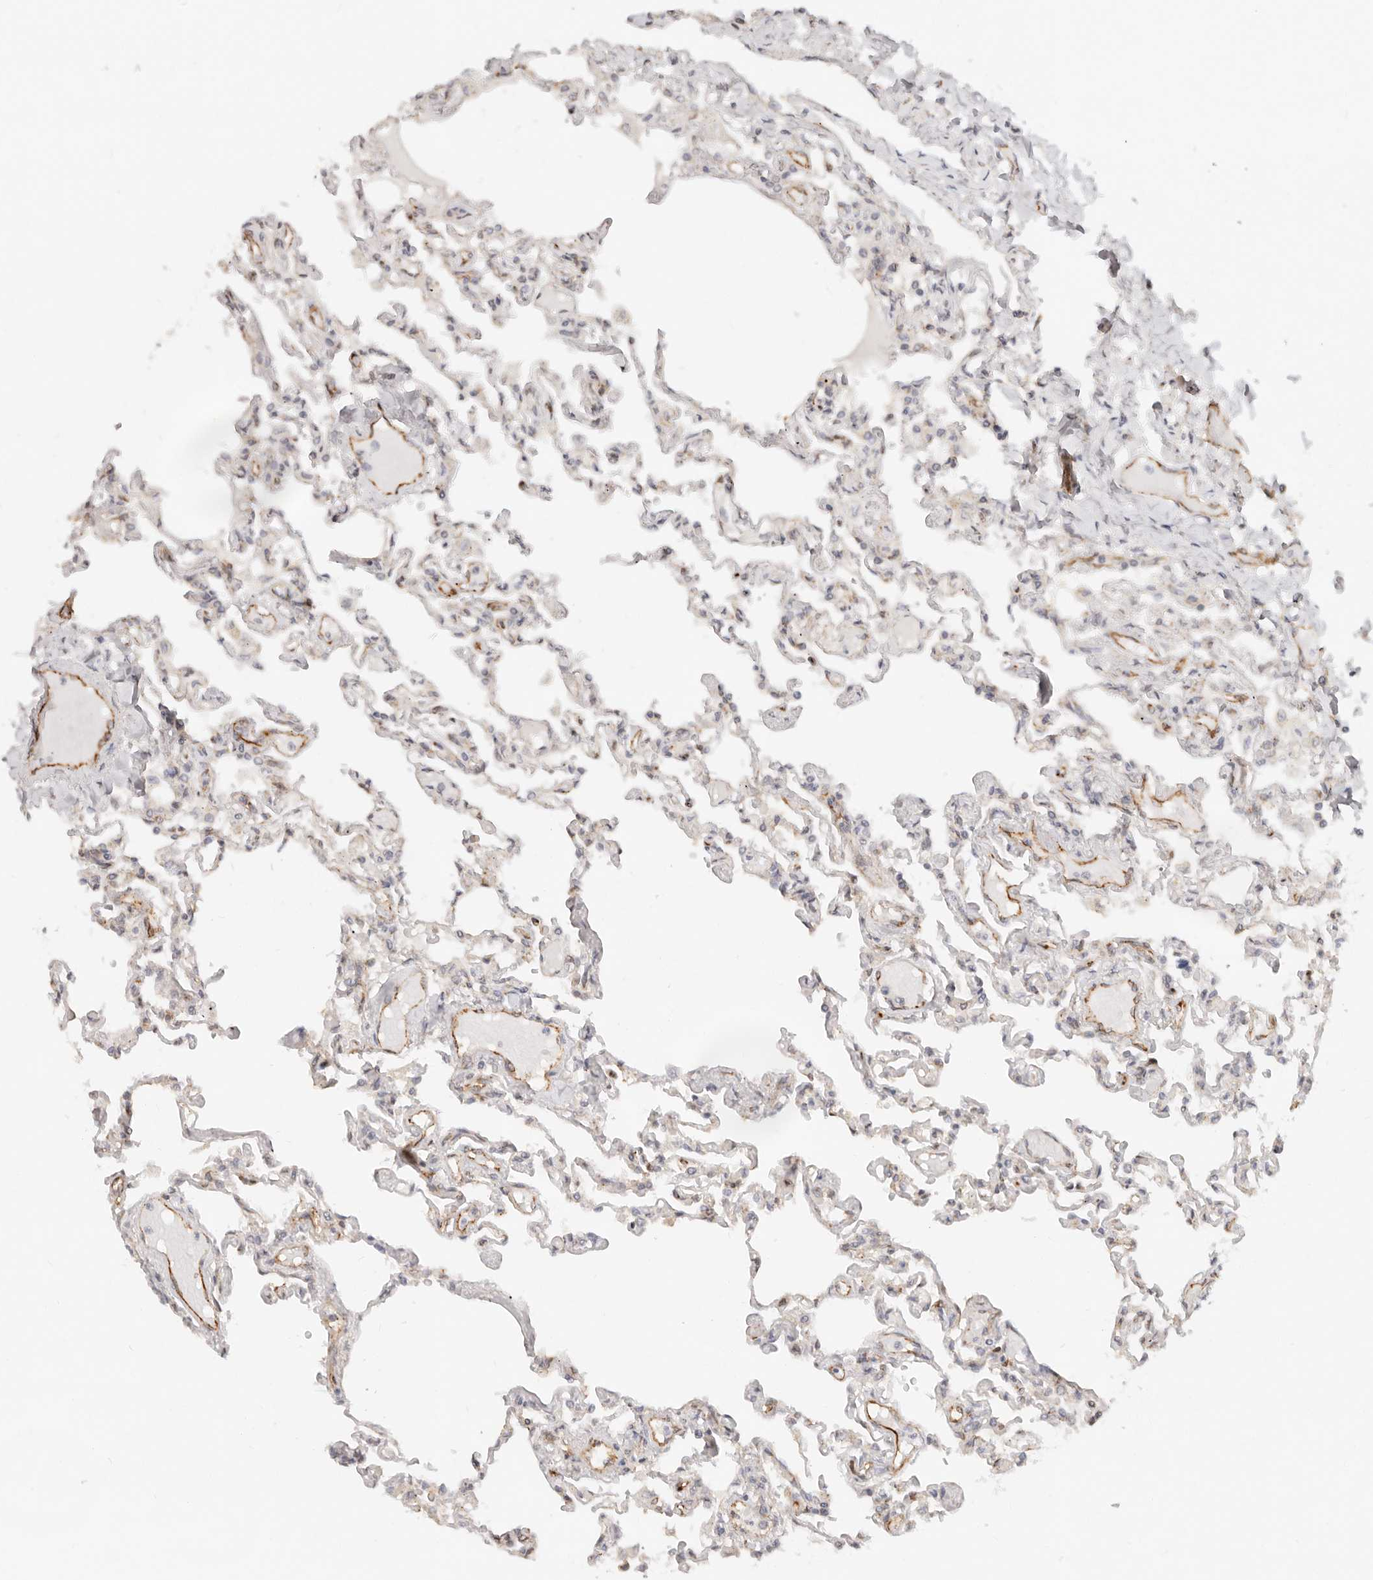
{"staining": {"intensity": "weak", "quantity": "<25%", "location": "cytoplasmic/membranous"}, "tissue": "lung", "cell_type": "Alveolar cells", "image_type": "normal", "snomed": [{"axis": "morphology", "description": "Normal tissue, NOS"}, {"axis": "topography", "description": "Lung"}], "caption": "Protein analysis of normal lung demonstrates no significant positivity in alveolar cells. (Stains: DAB immunohistochemistry (IHC) with hematoxylin counter stain, Microscopy: brightfield microscopy at high magnification).", "gene": "SASS6", "patient": {"sex": "male", "age": 21}}